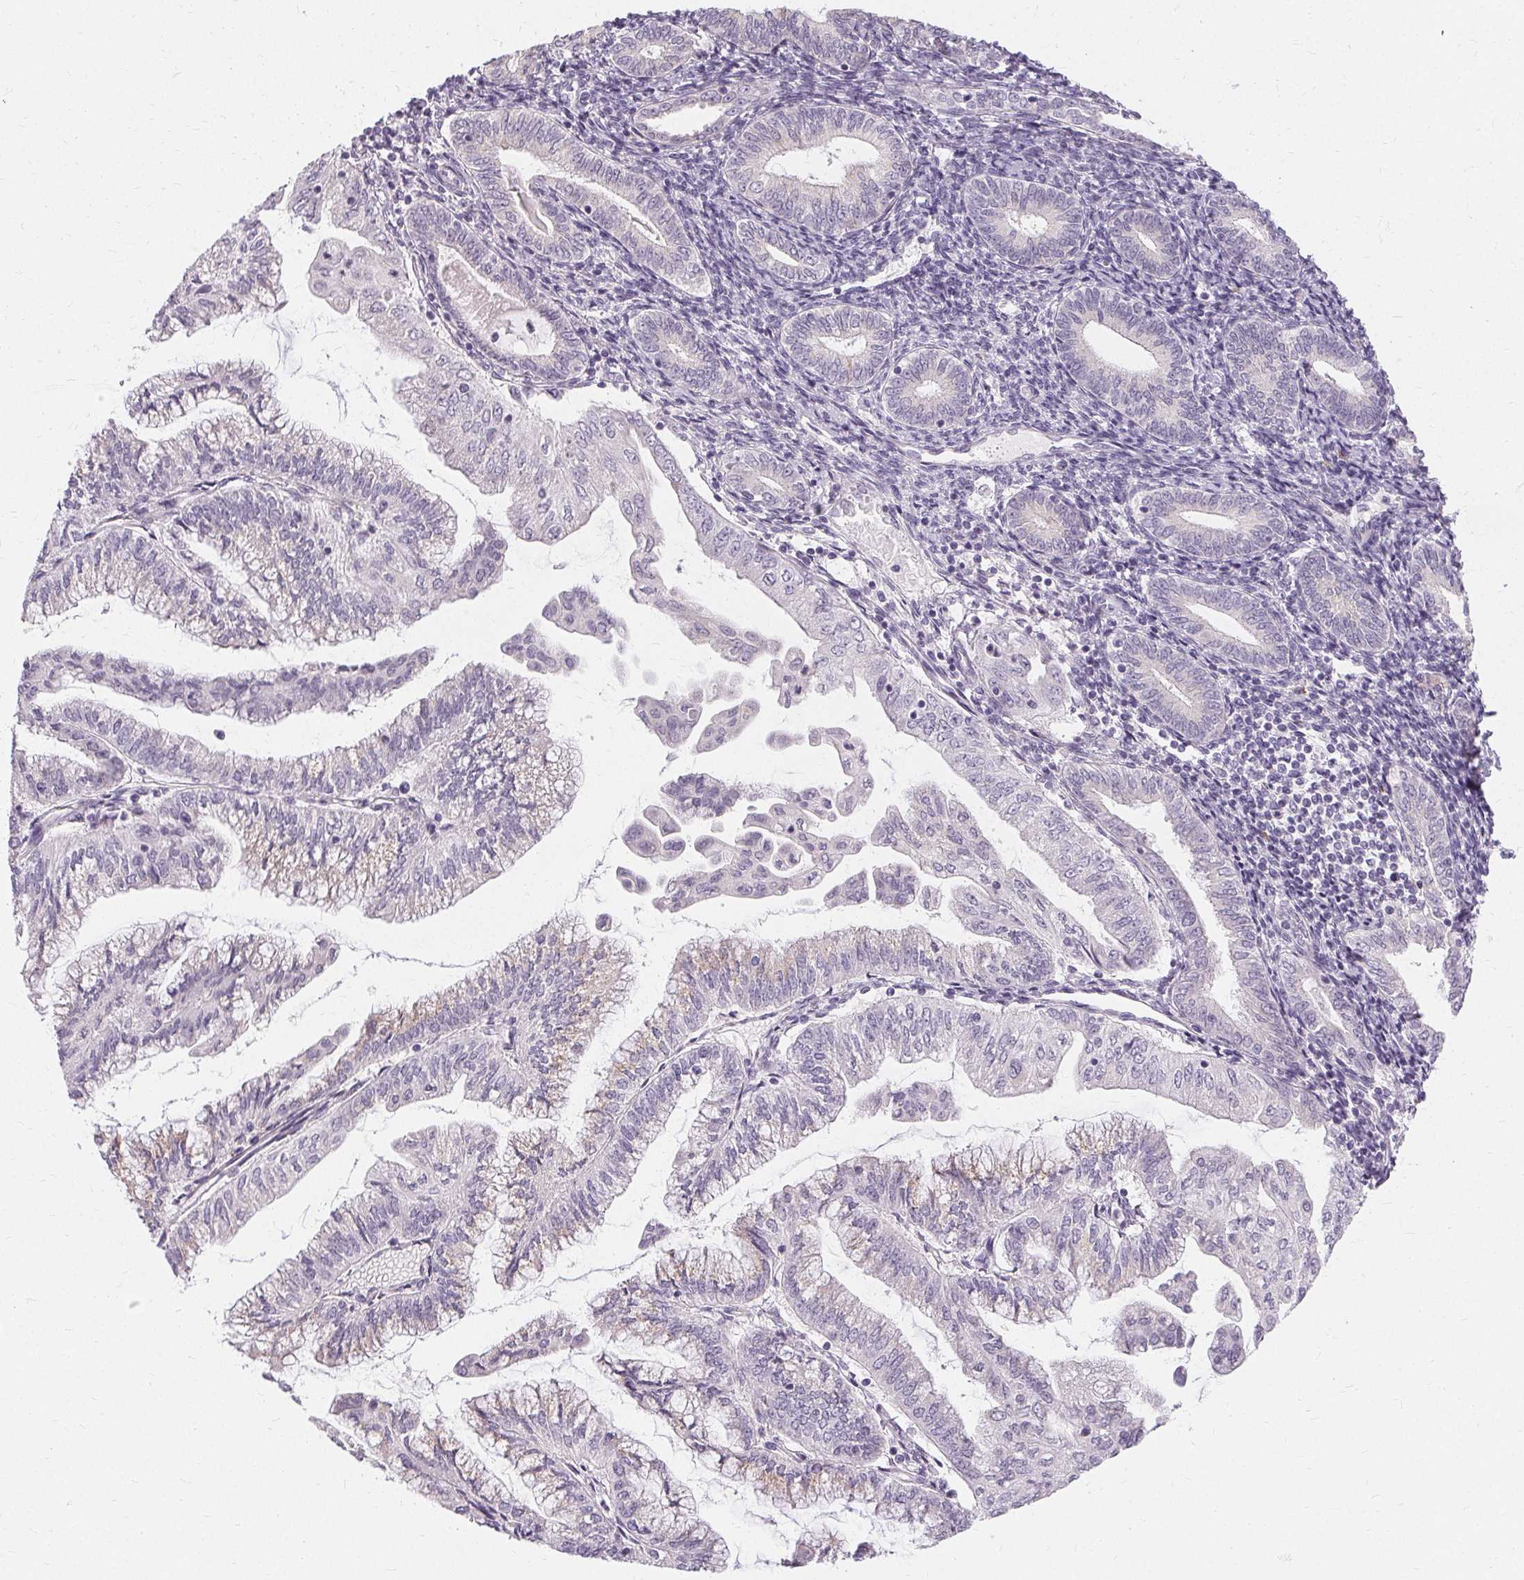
{"staining": {"intensity": "negative", "quantity": "none", "location": "none"}, "tissue": "endometrial cancer", "cell_type": "Tumor cells", "image_type": "cancer", "snomed": [{"axis": "morphology", "description": "Adenocarcinoma, NOS"}, {"axis": "topography", "description": "Endometrium"}], "caption": "A photomicrograph of endometrial adenocarcinoma stained for a protein reveals no brown staining in tumor cells.", "gene": "FCRL3", "patient": {"sex": "female", "age": 55}}